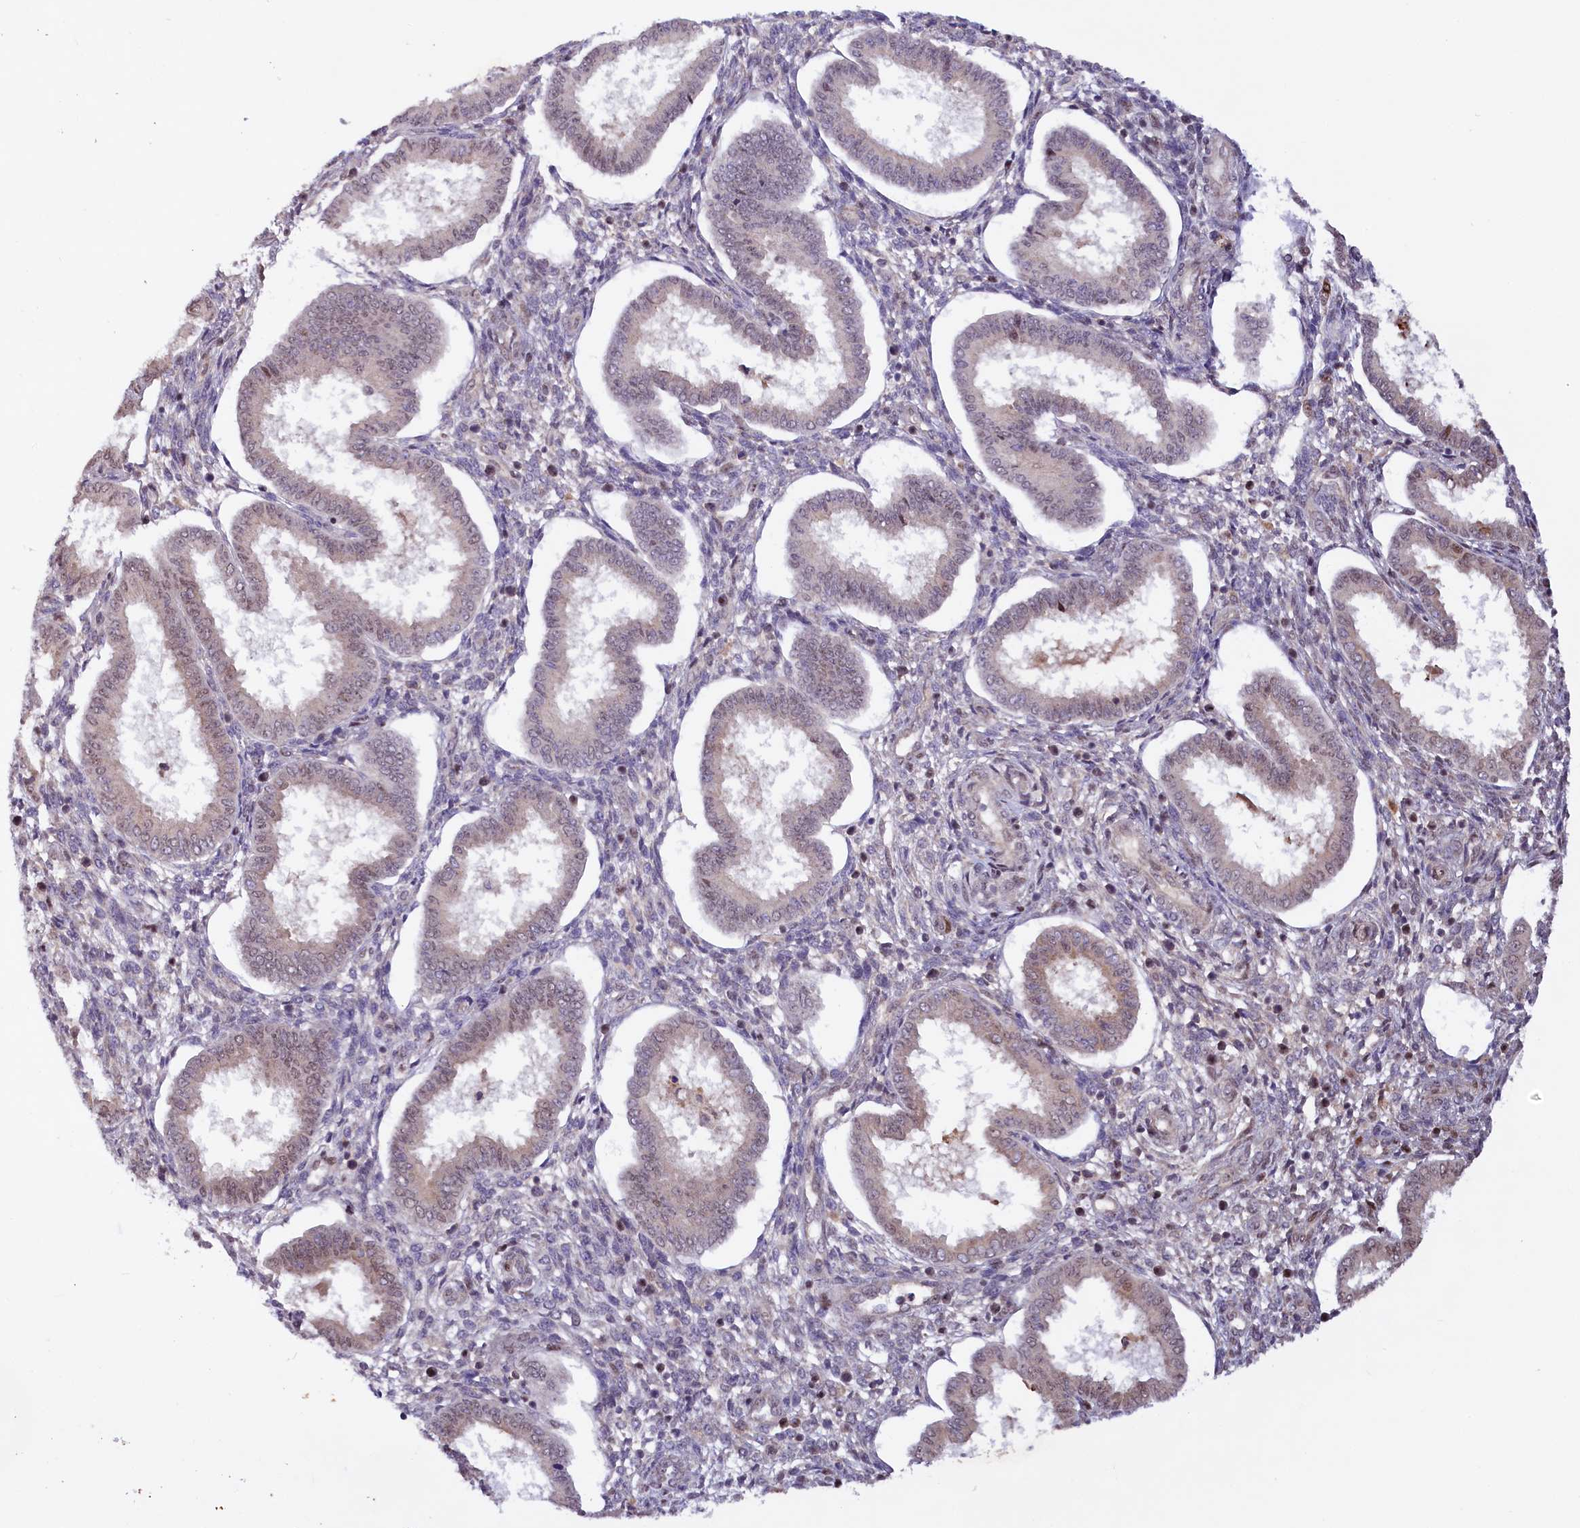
{"staining": {"intensity": "moderate", "quantity": "<25%", "location": "cytoplasmic/membranous,nuclear"}, "tissue": "endometrium", "cell_type": "Cells in endometrial stroma", "image_type": "normal", "snomed": [{"axis": "morphology", "description": "Normal tissue, NOS"}, {"axis": "topography", "description": "Endometrium"}], "caption": "Immunohistochemistry histopathology image of unremarkable endometrium: endometrium stained using IHC shows low levels of moderate protein expression localized specifically in the cytoplasmic/membranous,nuclear of cells in endometrial stroma, appearing as a cytoplasmic/membranous,nuclear brown color.", "gene": "N4BP2L1", "patient": {"sex": "female", "age": 24}}